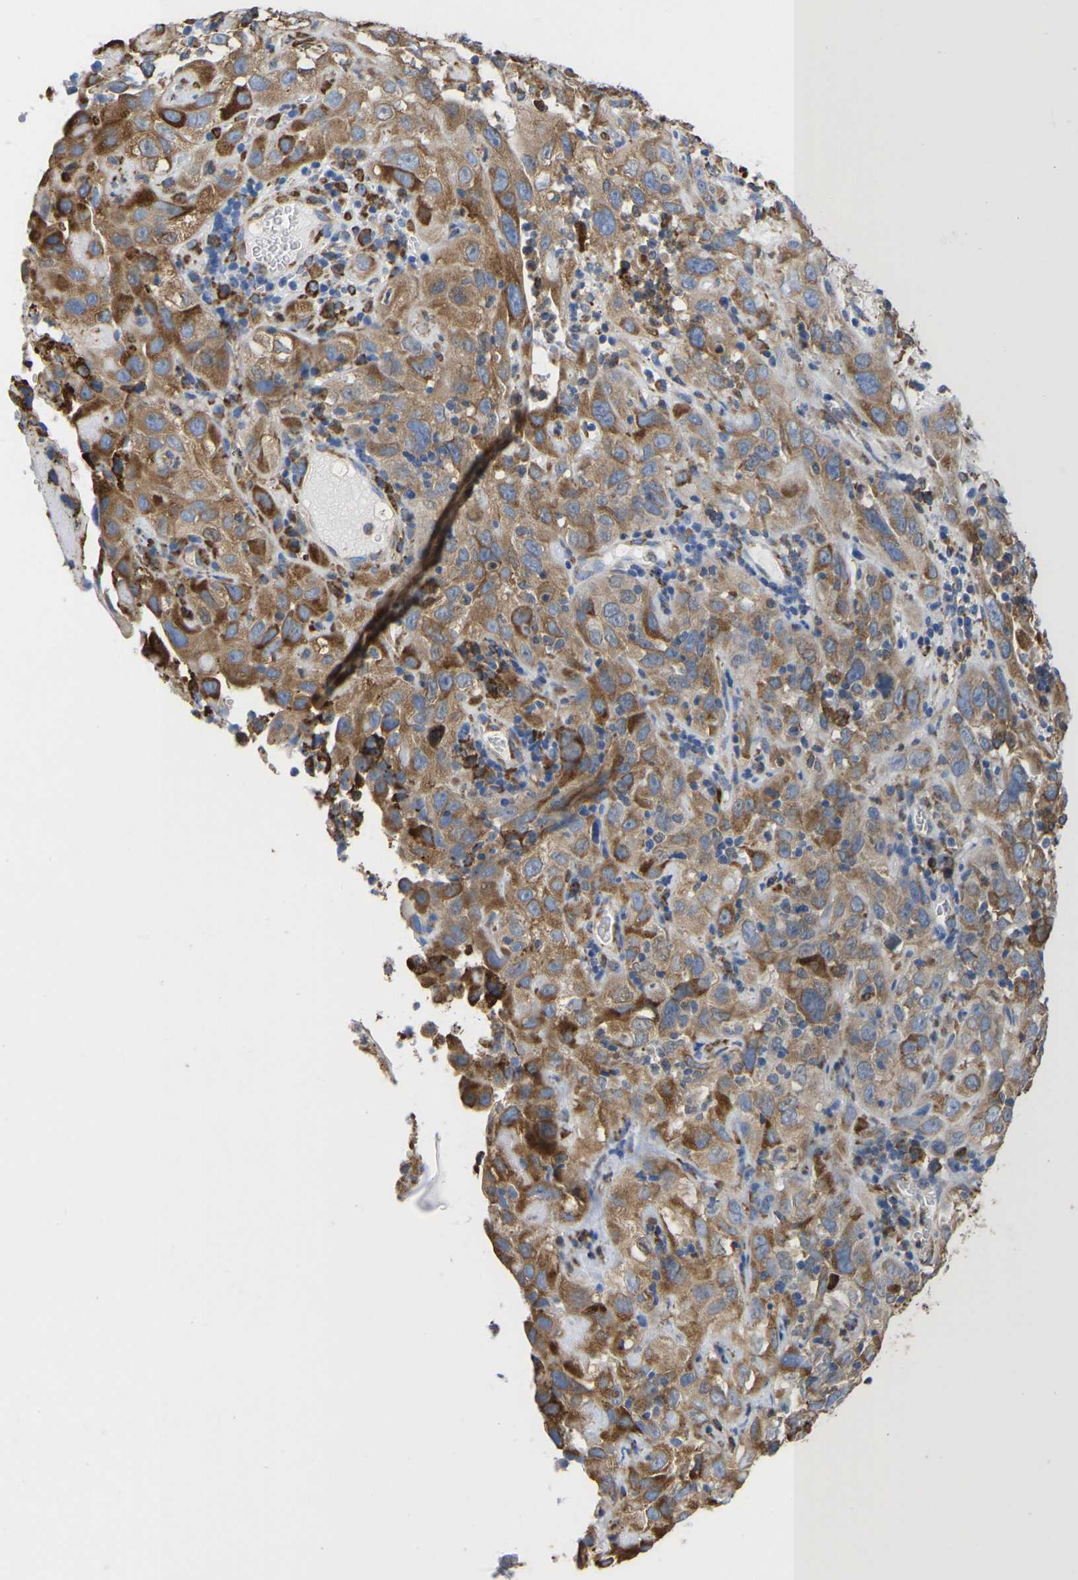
{"staining": {"intensity": "moderate", "quantity": ">75%", "location": "cytoplasmic/membranous"}, "tissue": "cervical cancer", "cell_type": "Tumor cells", "image_type": "cancer", "snomed": [{"axis": "morphology", "description": "Squamous cell carcinoma, NOS"}, {"axis": "topography", "description": "Cervix"}], "caption": "A histopathology image of human cervical cancer (squamous cell carcinoma) stained for a protein exhibits moderate cytoplasmic/membranous brown staining in tumor cells.", "gene": "P4HB", "patient": {"sex": "female", "age": 32}}